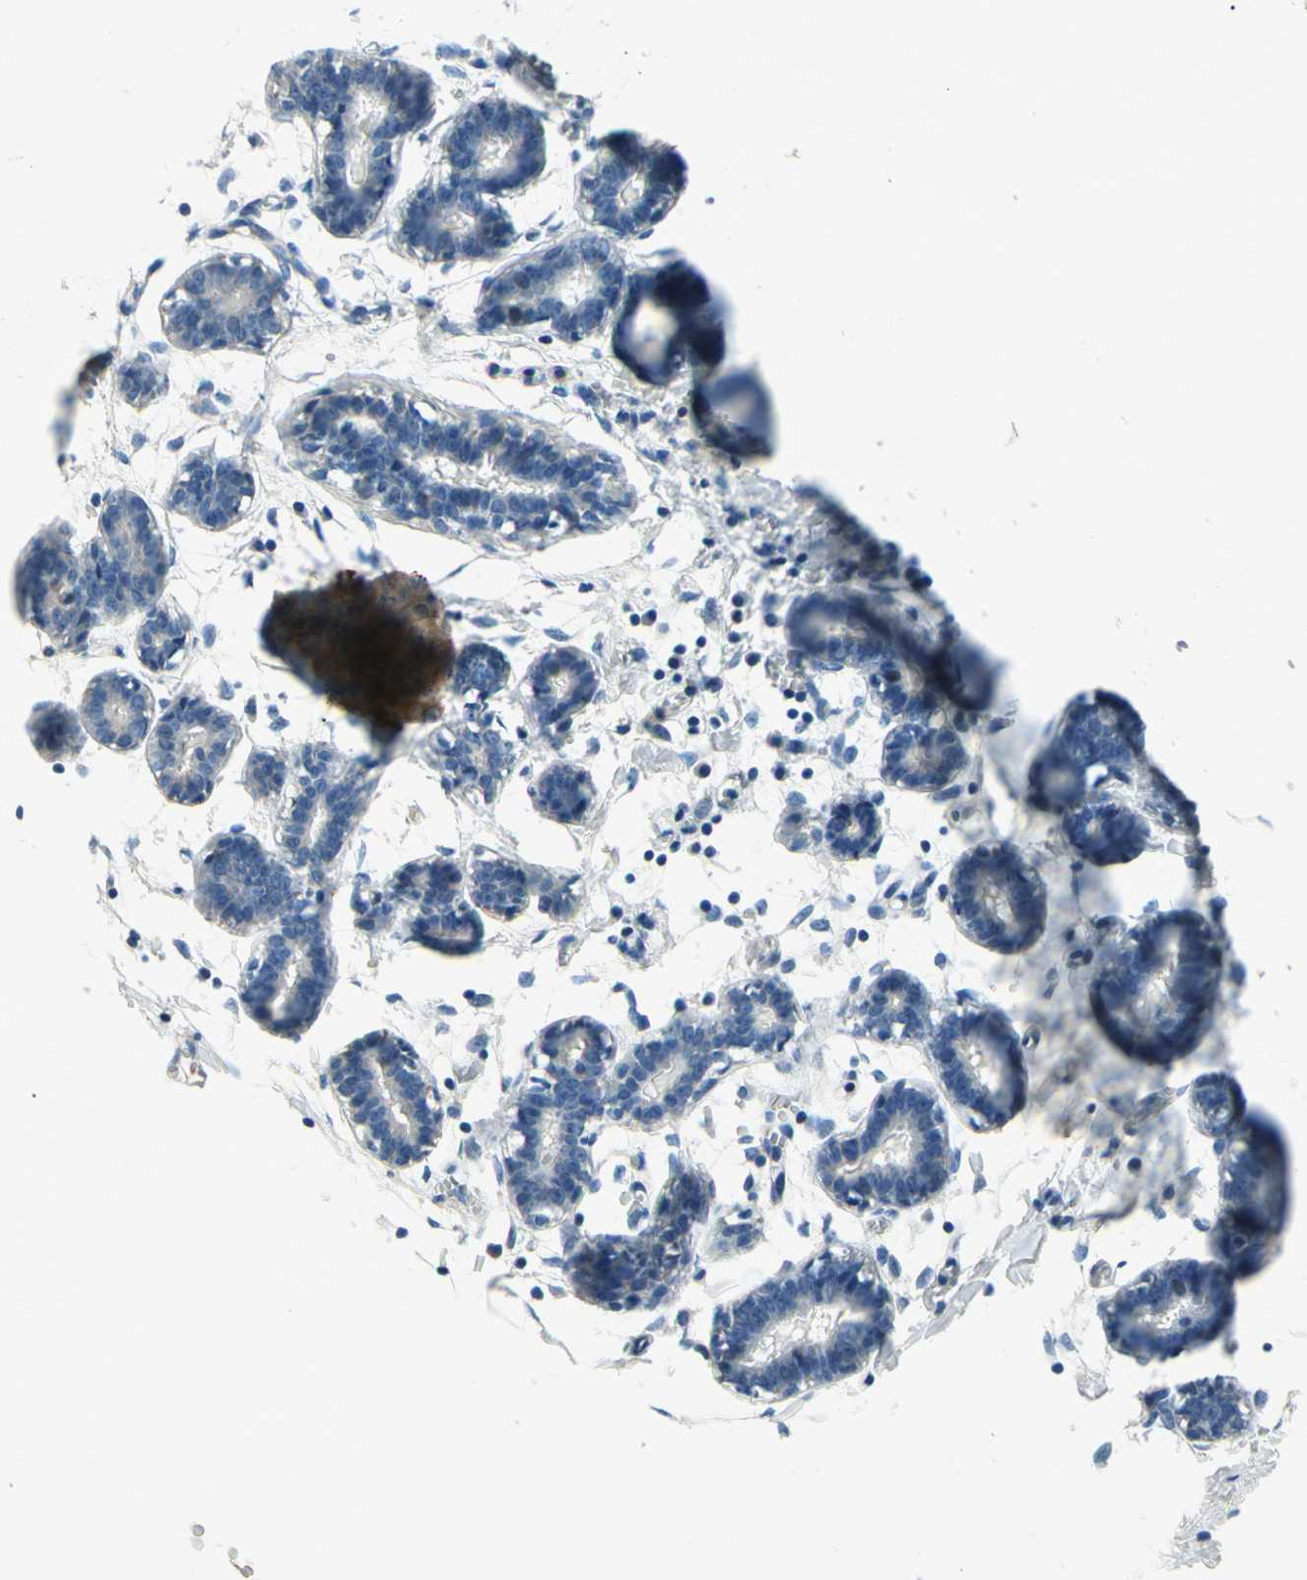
{"staining": {"intensity": "weak", "quantity": ">75%", "location": "cytoplasmic/membranous"}, "tissue": "breast", "cell_type": "Adipocytes", "image_type": "normal", "snomed": [{"axis": "morphology", "description": "Normal tissue, NOS"}, {"axis": "topography", "description": "Breast"}], "caption": "The immunohistochemical stain labels weak cytoplasmic/membranous staining in adipocytes of unremarkable breast. The staining was performed using DAB (3,3'-diaminobenzidine) to visualize the protein expression in brown, while the nuclei were stained in blue with hematoxylin (Magnification: 20x).", "gene": "HJURP", "patient": {"sex": "female", "age": 27}}